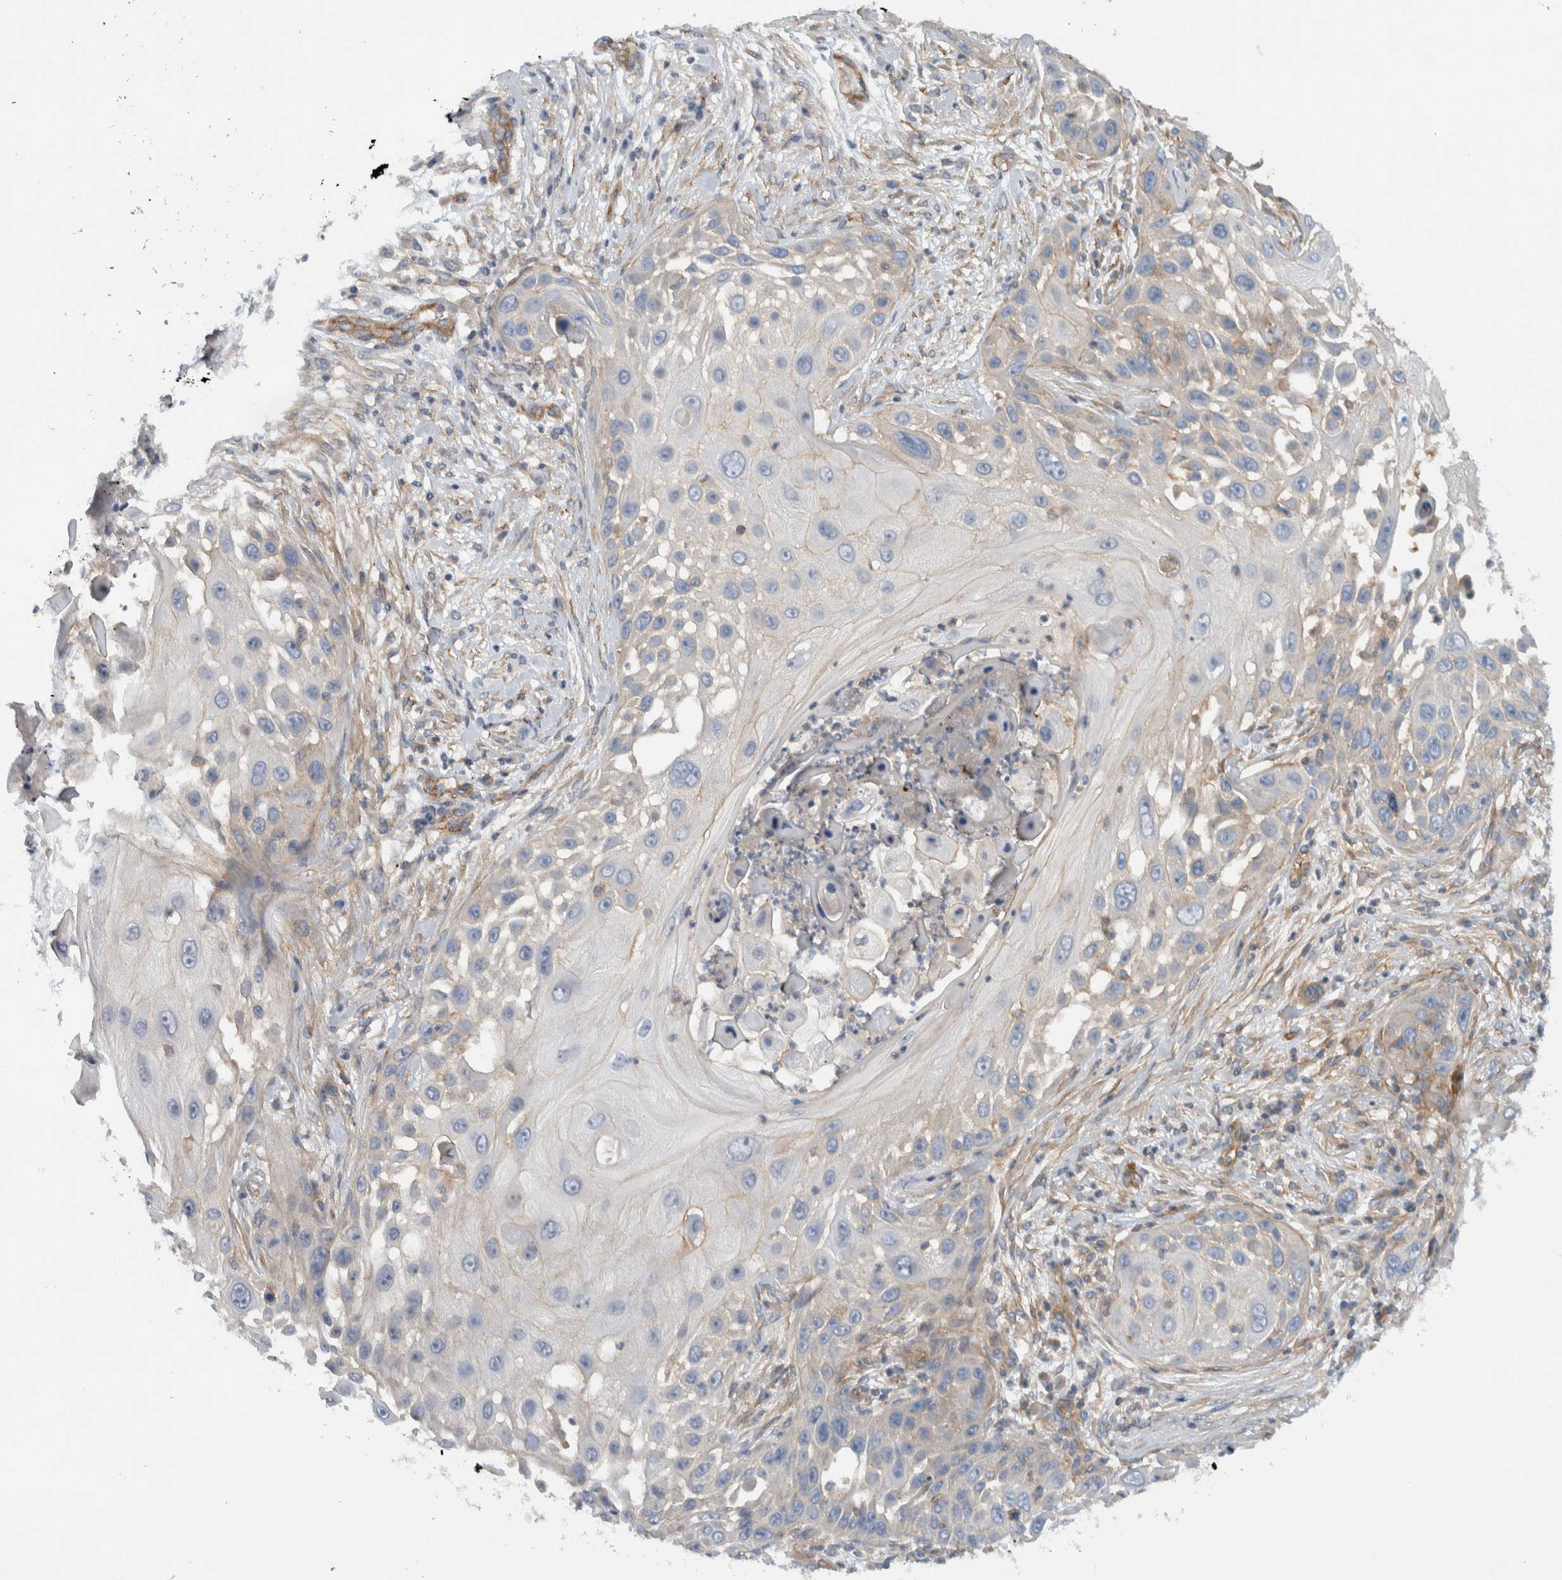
{"staining": {"intensity": "weak", "quantity": "<25%", "location": "cytoplasmic/membranous"}, "tissue": "skin cancer", "cell_type": "Tumor cells", "image_type": "cancer", "snomed": [{"axis": "morphology", "description": "Squamous cell carcinoma, NOS"}, {"axis": "topography", "description": "Skin"}], "caption": "Immunohistochemistry micrograph of human skin cancer (squamous cell carcinoma) stained for a protein (brown), which displays no staining in tumor cells.", "gene": "MPRIP", "patient": {"sex": "female", "age": 44}}